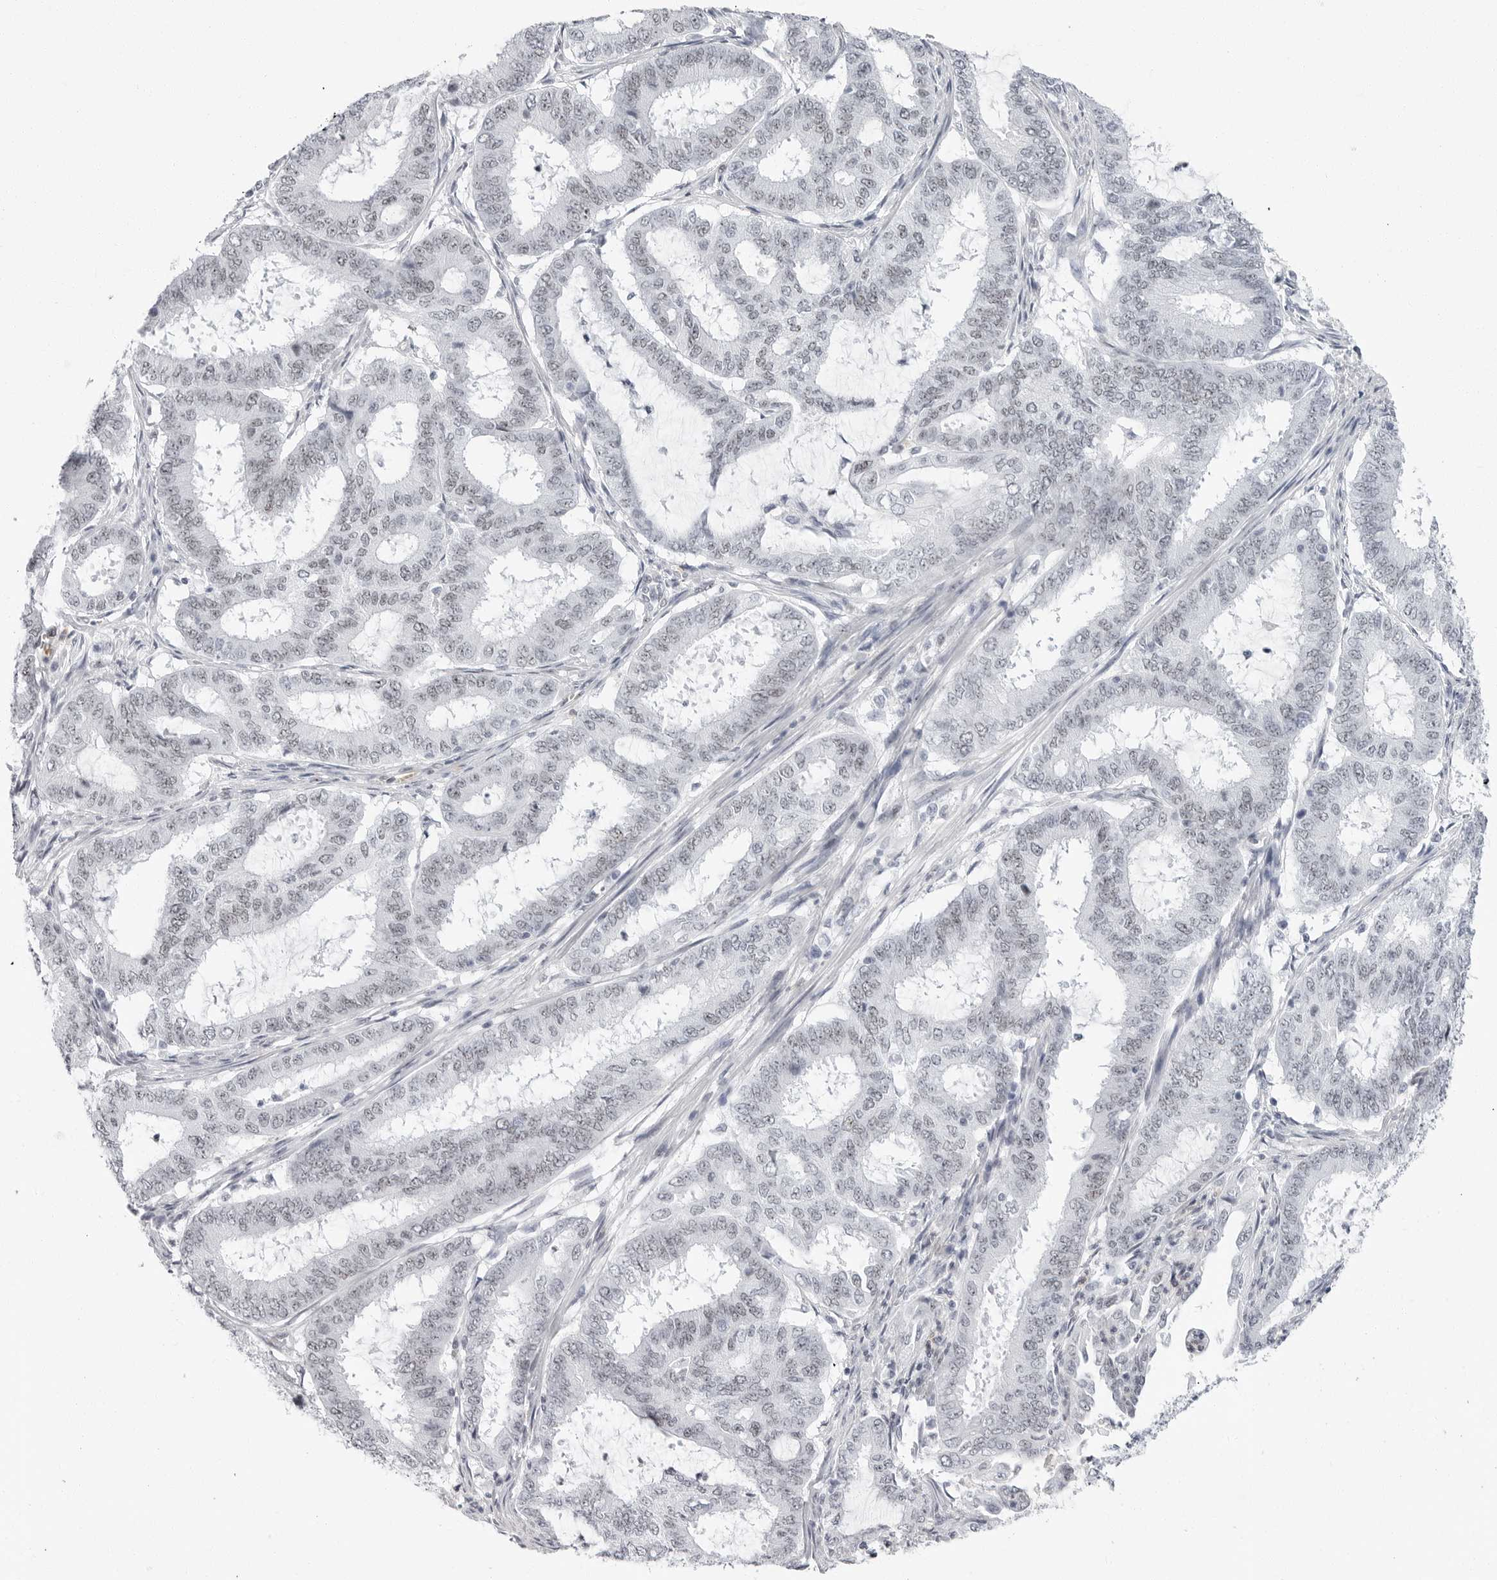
{"staining": {"intensity": "weak", "quantity": "<25%", "location": "nuclear"}, "tissue": "endometrial cancer", "cell_type": "Tumor cells", "image_type": "cancer", "snomed": [{"axis": "morphology", "description": "Adenocarcinoma, NOS"}, {"axis": "topography", "description": "Endometrium"}], "caption": "An image of human endometrial adenocarcinoma is negative for staining in tumor cells. (Brightfield microscopy of DAB immunohistochemistry (IHC) at high magnification).", "gene": "VEZF1", "patient": {"sex": "female", "age": 51}}